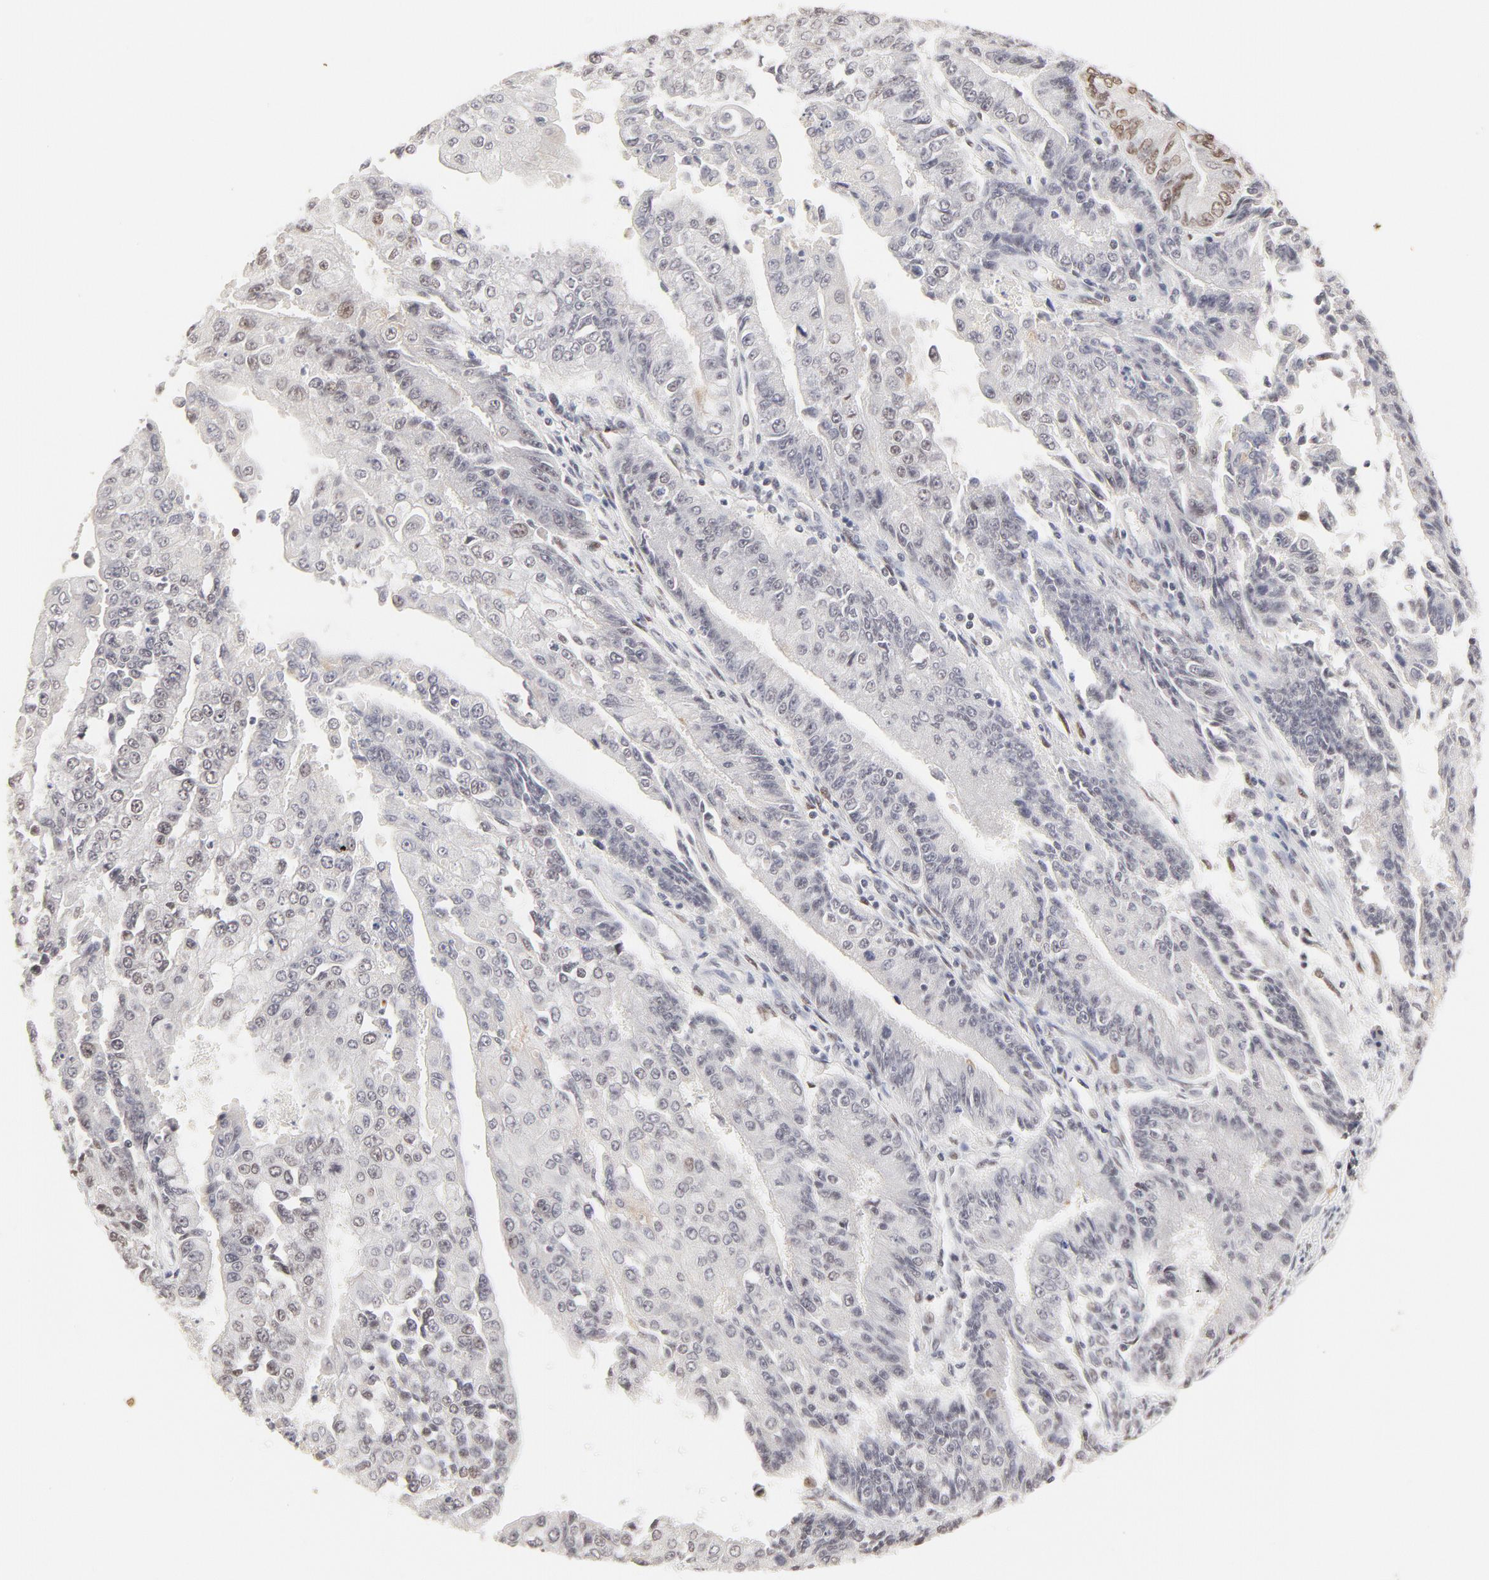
{"staining": {"intensity": "weak", "quantity": "<25%", "location": "nuclear"}, "tissue": "endometrial cancer", "cell_type": "Tumor cells", "image_type": "cancer", "snomed": [{"axis": "morphology", "description": "Adenocarcinoma, NOS"}, {"axis": "topography", "description": "Endometrium"}], "caption": "This image is of endometrial cancer (adenocarcinoma) stained with IHC to label a protein in brown with the nuclei are counter-stained blue. There is no positivity in tumor cells.", "gene": "PBX3", "patient": {"sex": "female", "age": 75}}